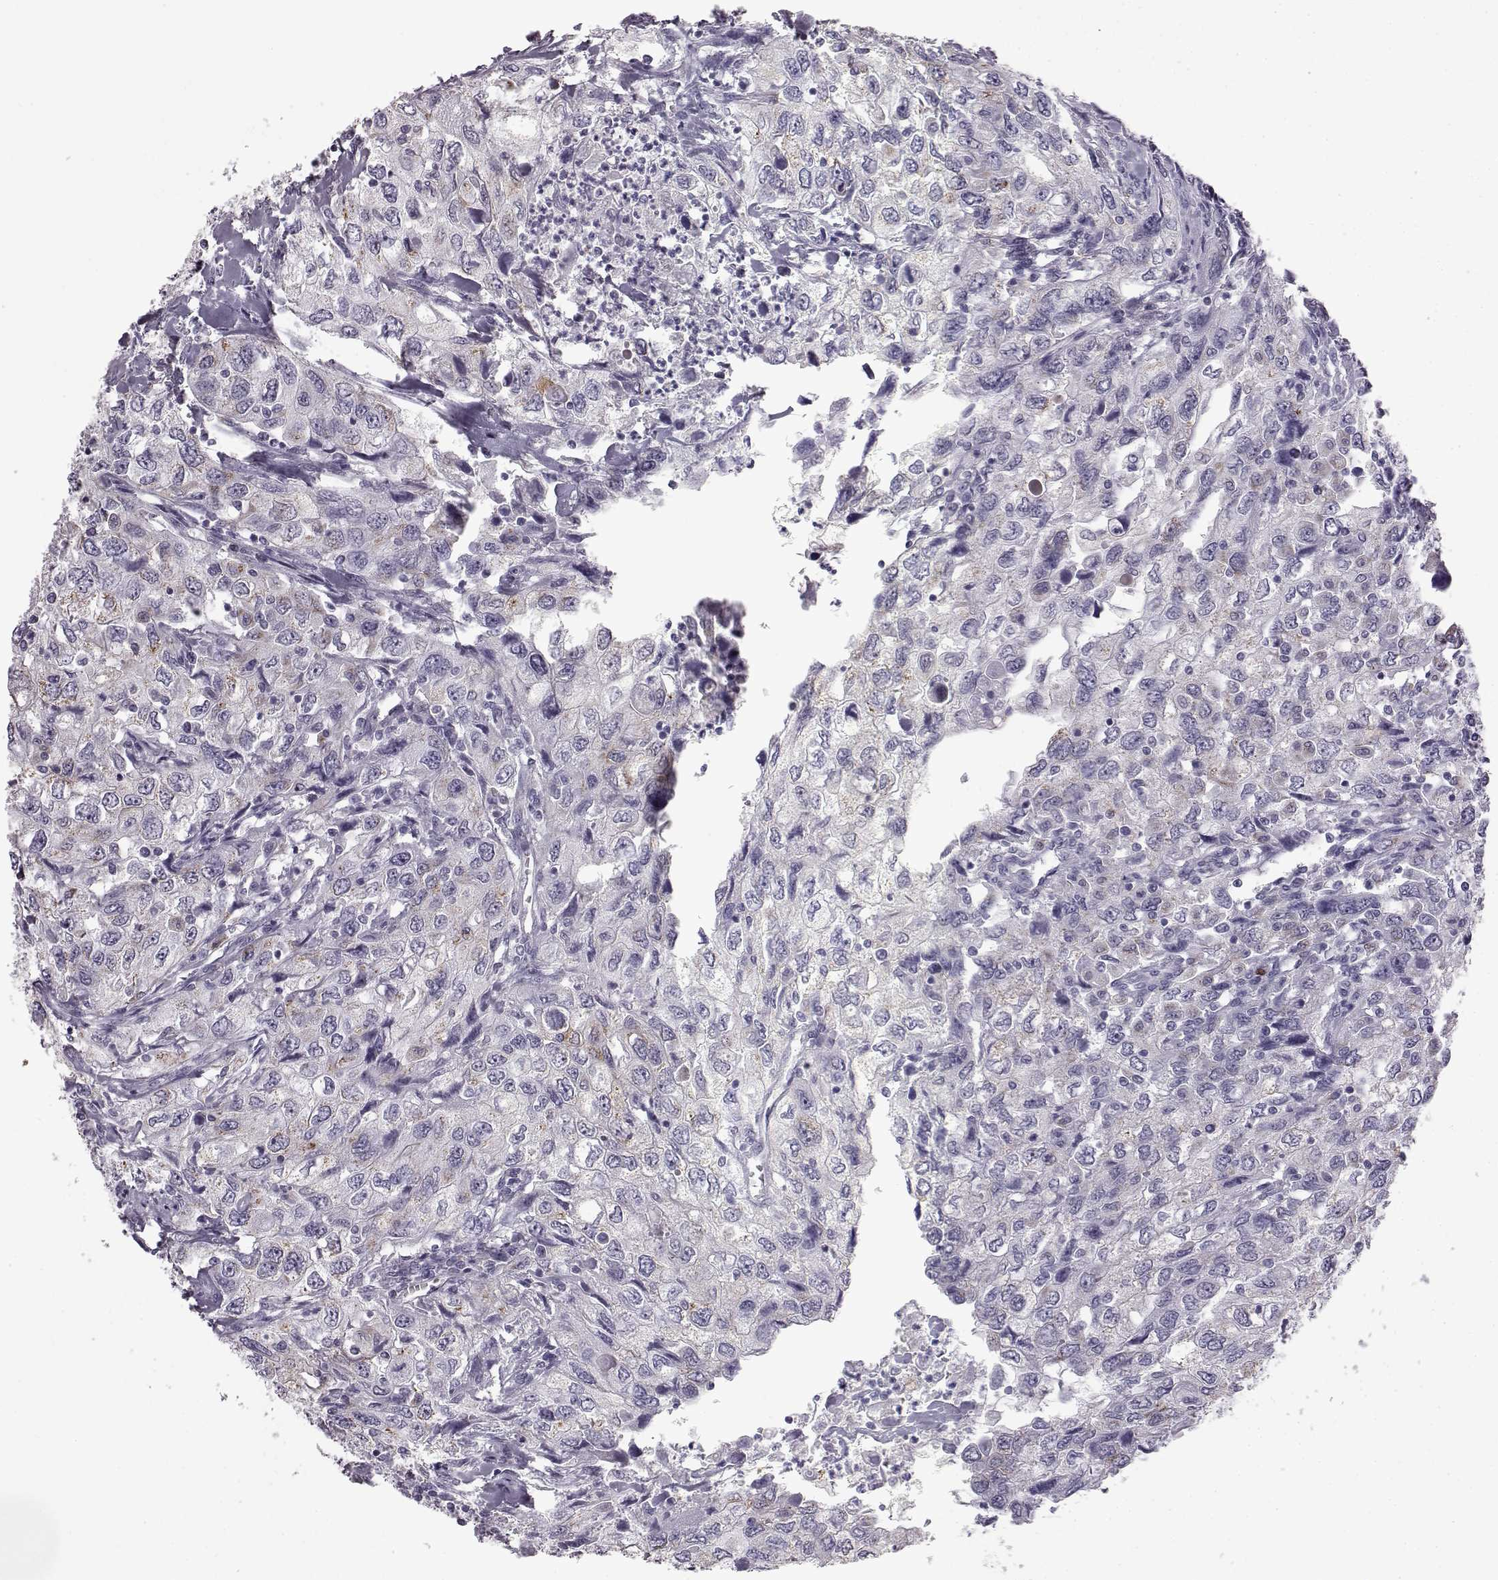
{"staining": {"intensity": "weak", "quantity": "25%-75%", "location": "cytoplasmic/membranous"}, "tissue": "urothelial cancer", "cell_type": "Tumor cells", "image_type": "cancer", "snomed": [{"axis": "morphology", "description": "Urothelial carcinoma, High grade"}, {"axis": "topography", "description": "Urinary bladder"}], "caption": "About 25%-75% of tumor cells in high-grade urothelial carcinoma display weak cytoplasmic/membranous protein expression as visualized by brown immunohistochemical staining.", "gene": "PRR9", "patient": {"sex": "male", "age": 76}}